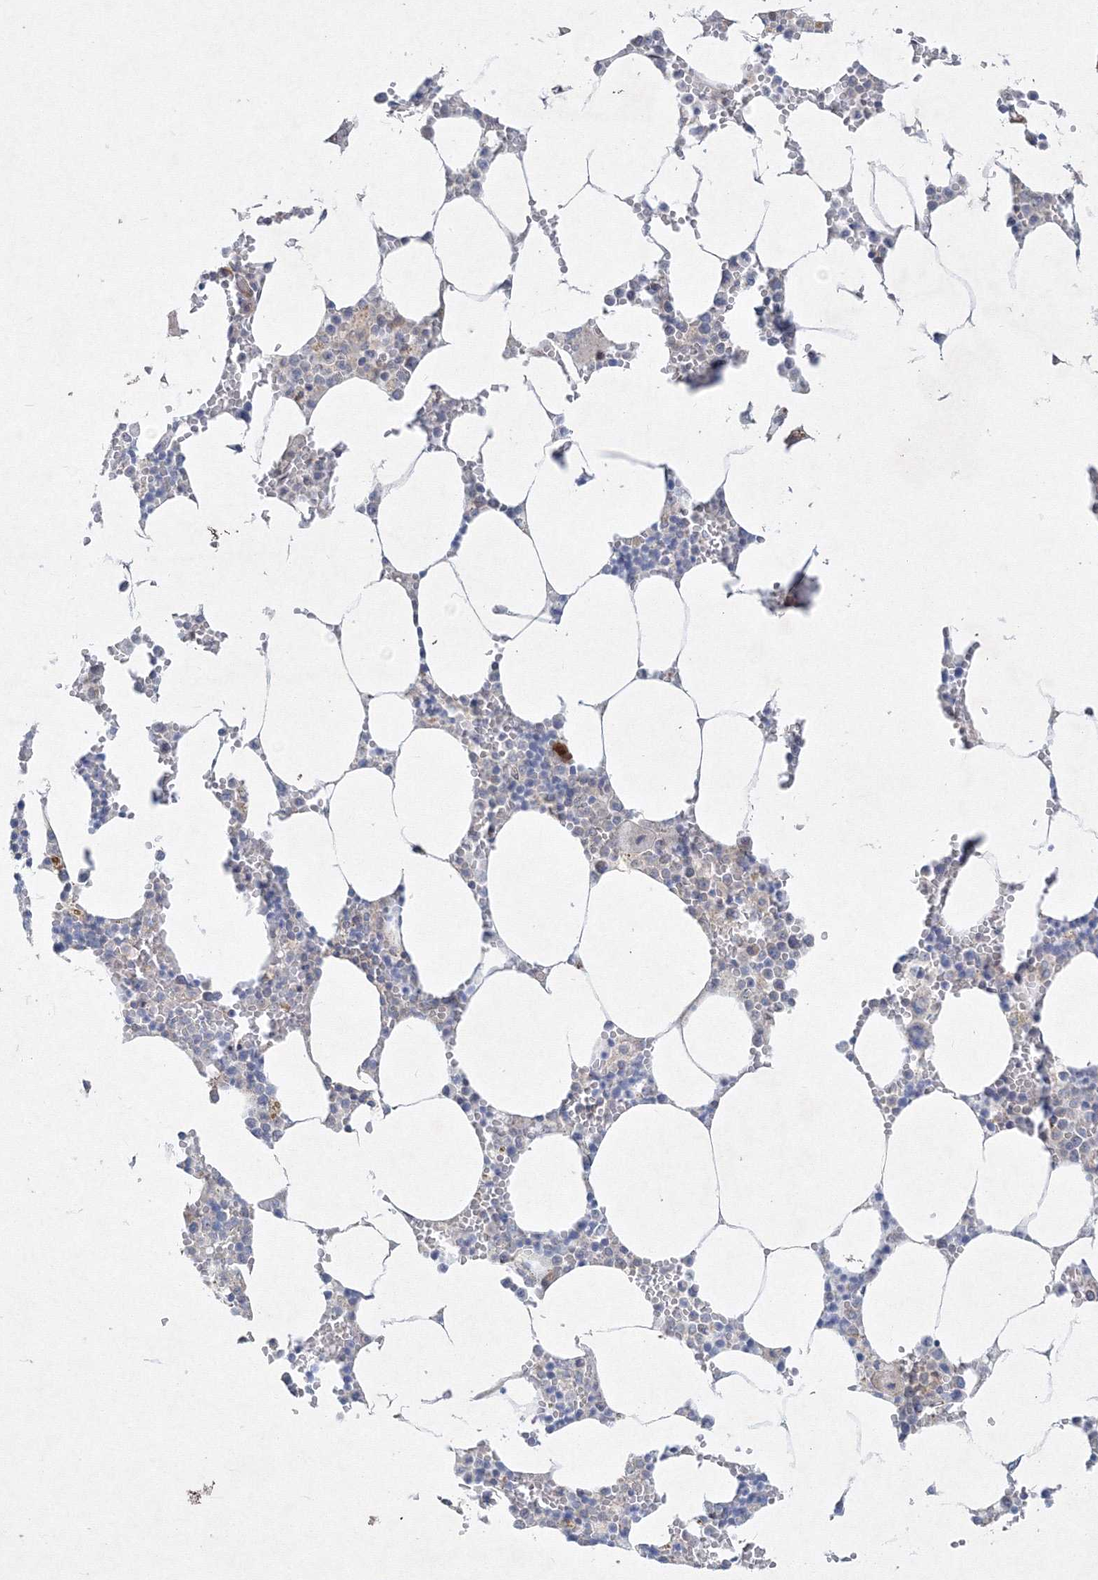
{"staining": {"intensity": "negative", "quantity": "none", "location": "none"}, "tissue": "bone marrow", "cell_type": "Hematopoietic cells", "image_type": "normal", "snomed": [{"axis": "morphology", "description": "Normal tissue, NOS"}, {"axis": "topography", "description": "Bone marrow"}], "caption": "Image shows no protein staining in hematopoietic cells of normal bone marrow.", "gene": "WDR49", "patient": {"sex": "male", "age": 70}}